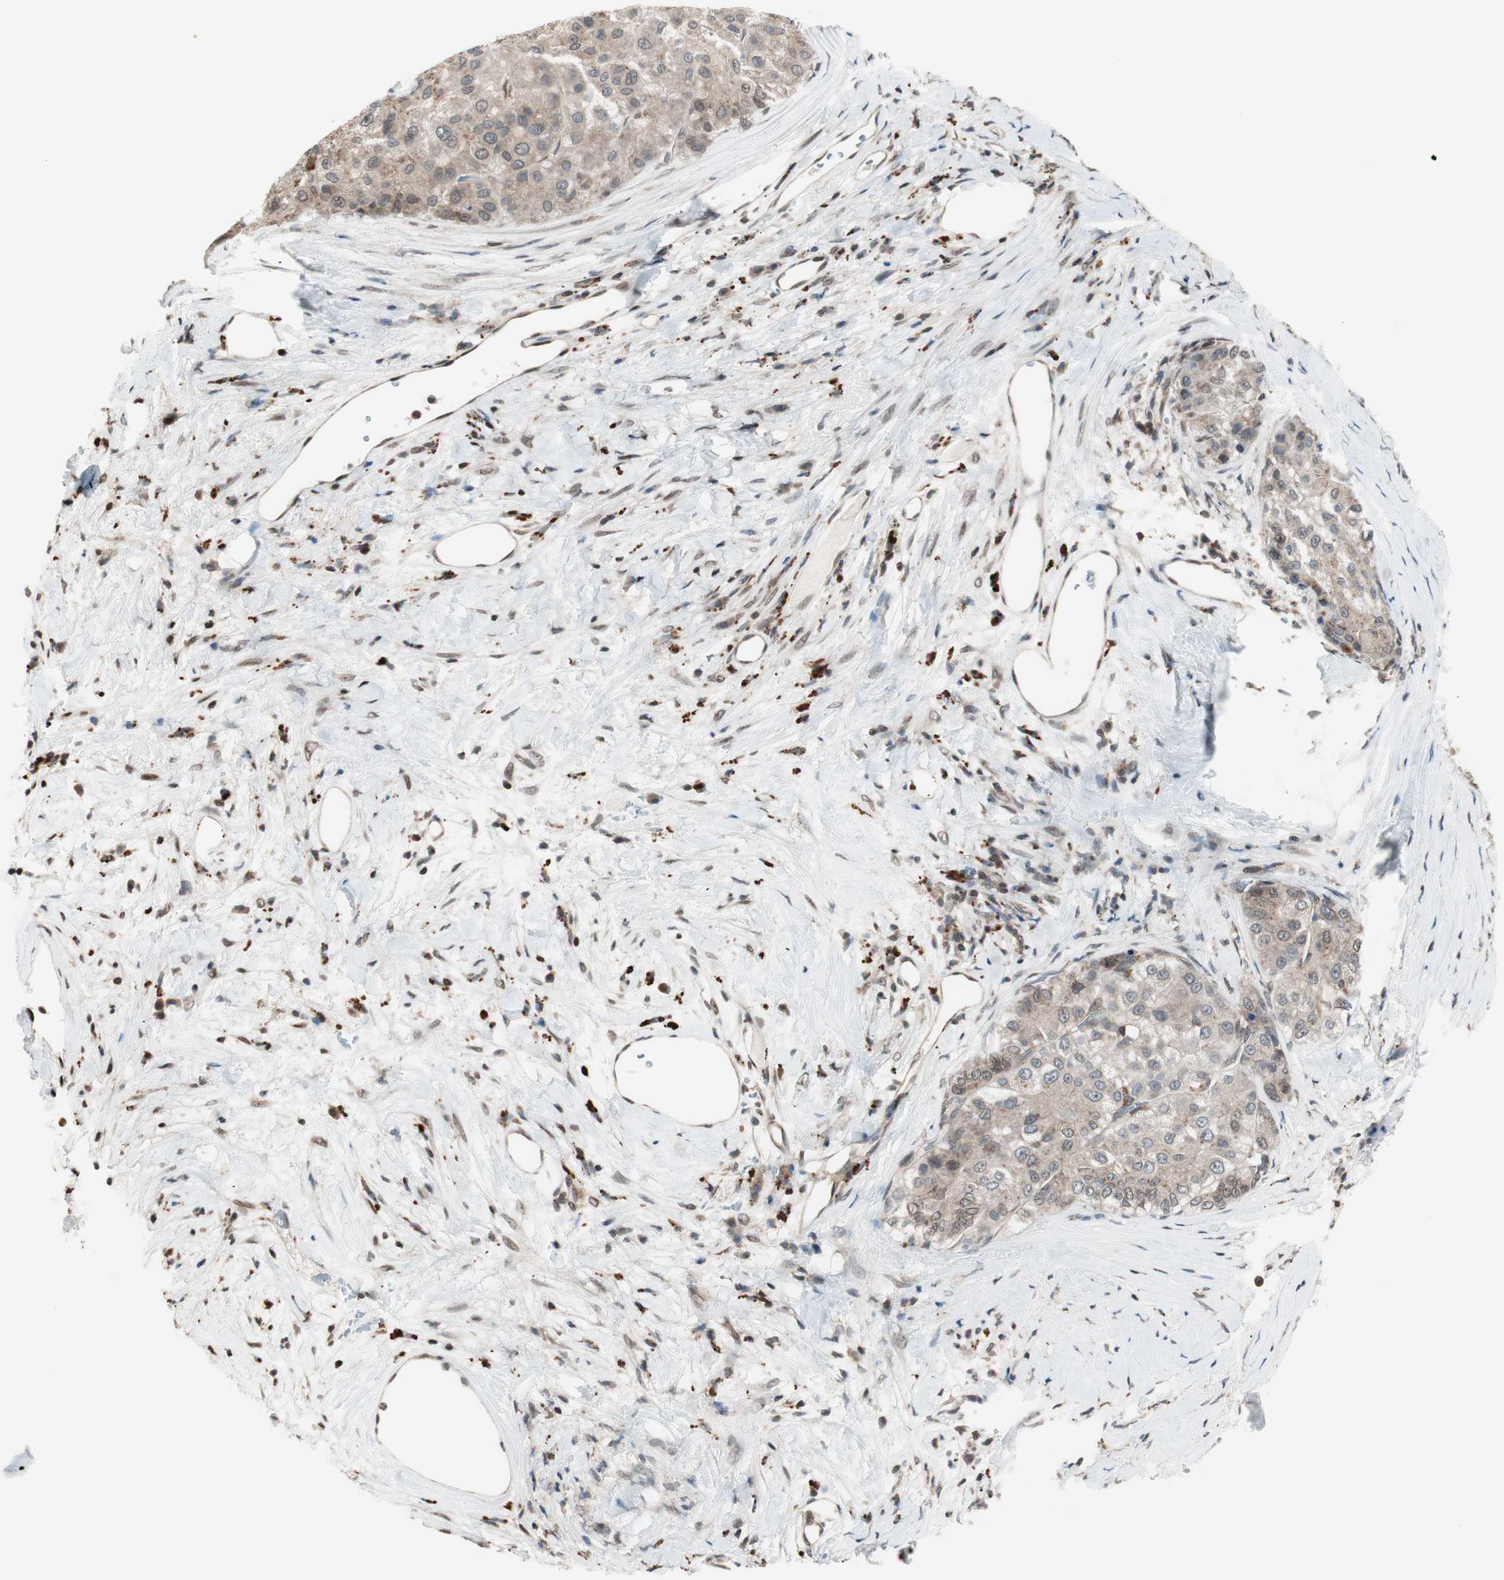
{"staining": {"intensity": "weak", "quantity": "<25%", "location": "cytoplasmic/membranous"}, "tissue": "liver cancer", "cell_type": "Tumor cells", "image_type": "cancer", "snomed": [{"axis": "morphology", "description": "Carcinoma, Hepatocellular, NOS"}, {"axis": "topography", "description": "Liver"}], "caption": "Human liver cancer (hepatocellular carcinoma) stained for a protein using IHC reveals no staining in tumor cells.", "gene": "UBE2I", "patient": {"sex": "male", "age": 80}}